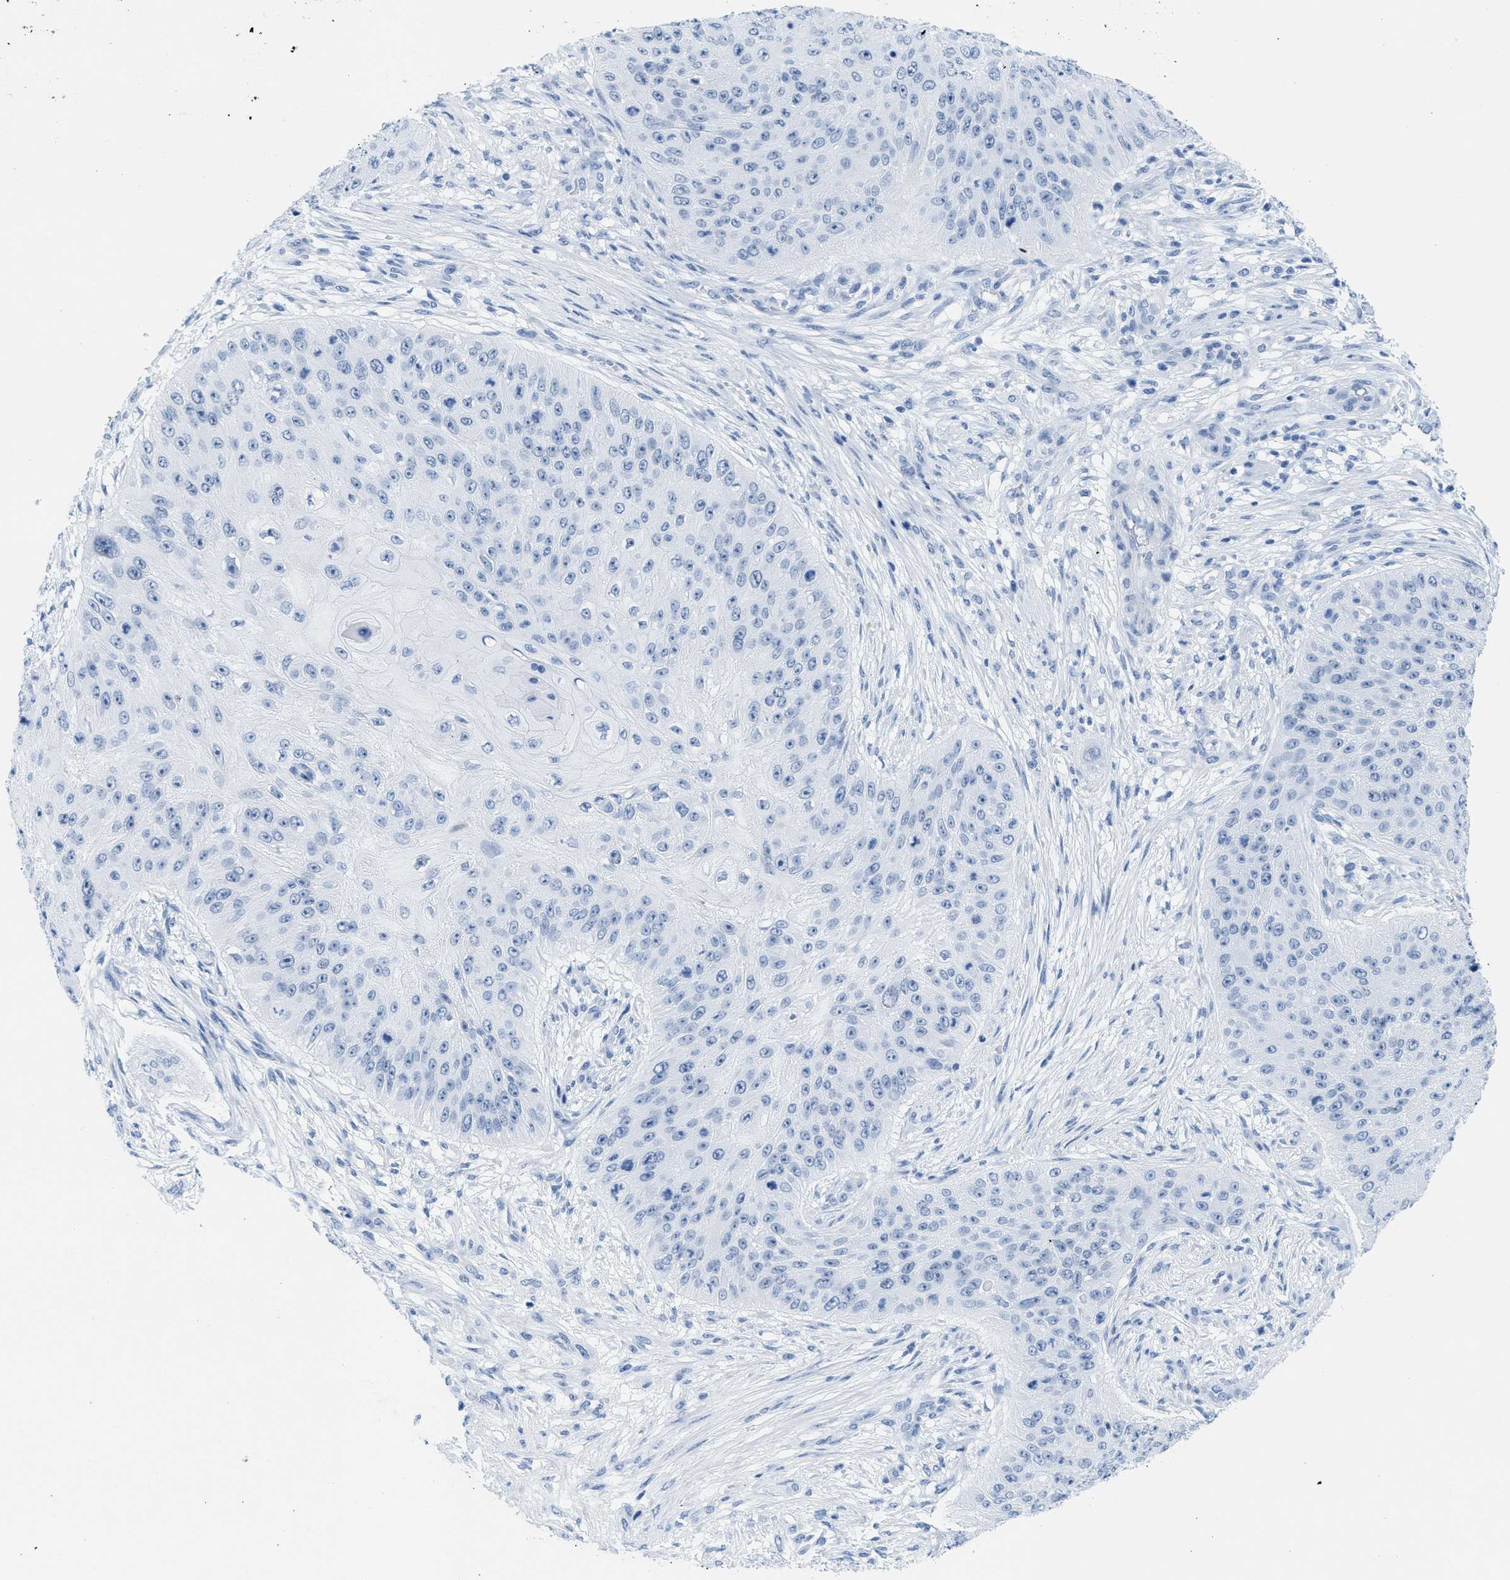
{"staining": {"intensity": "negative", "quantity": "none", "location": "none"}, "tissue": "skin cancer", "cell_type": "Tumor cells", "image_type": "cancer", "snomed": [{"axis": "morphology", "description": "Squamous cell carcinoma, NOS"}, {"axis": "topography", "description": "Skin"}], "caption": "Image shows no protein staining in tumor cells of skin cancer tissue. The staining is performed using DAB brown chromogen with nuclei counter-stained in using hematoxylin.", "gene": "WDR4", "patient": {"sex": "female", "age": 80}}